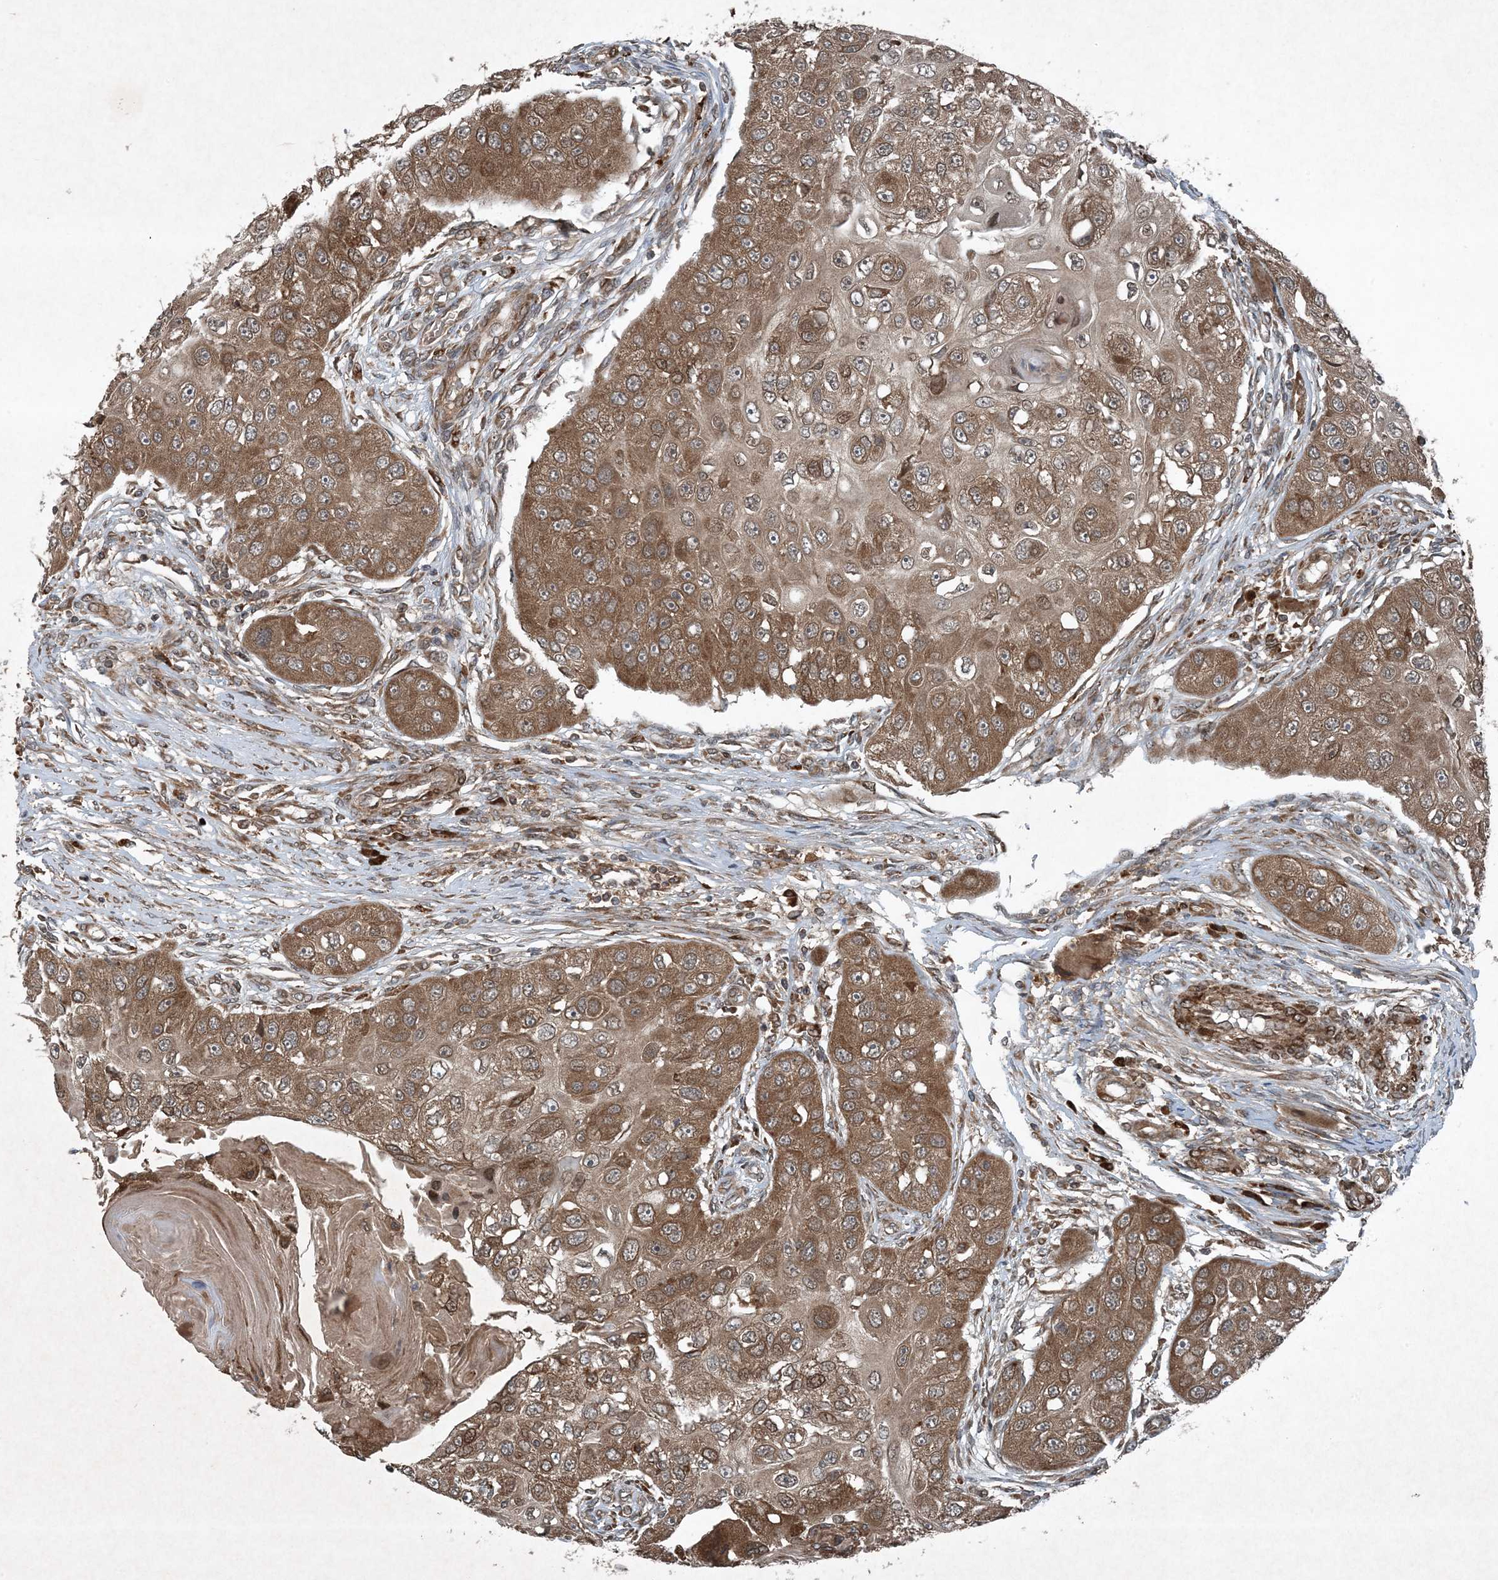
{"staining": {"intensity": "moderate", "quantity": ">75%", "location": "cytoplasmic/membranous"}, "tissue": "head and neck cancer", "cell_type": "Tumor cells", "image_type": "cancer", "snomed": [{"axis": "morphology", "description": "Normal tissue, NOS"}, {"axis": "morphology", "description": "Squamous cell carcinoma, NOS"}, {"axis": "topography", "description": "Skeletal muscle"}, {"axis": "topography", "description": "Head-Neck"}], "caption": "High-power microscopy captured an immunohistochemistry (IHC) photomicrograph of head and neck cancer (squamous cell carcinoma), revealing moderate cytoplasmic/membranous staining in about >75% of tumor cells.", "gene": "GNG5", "patient": {"sex": "male", "age": 51}}